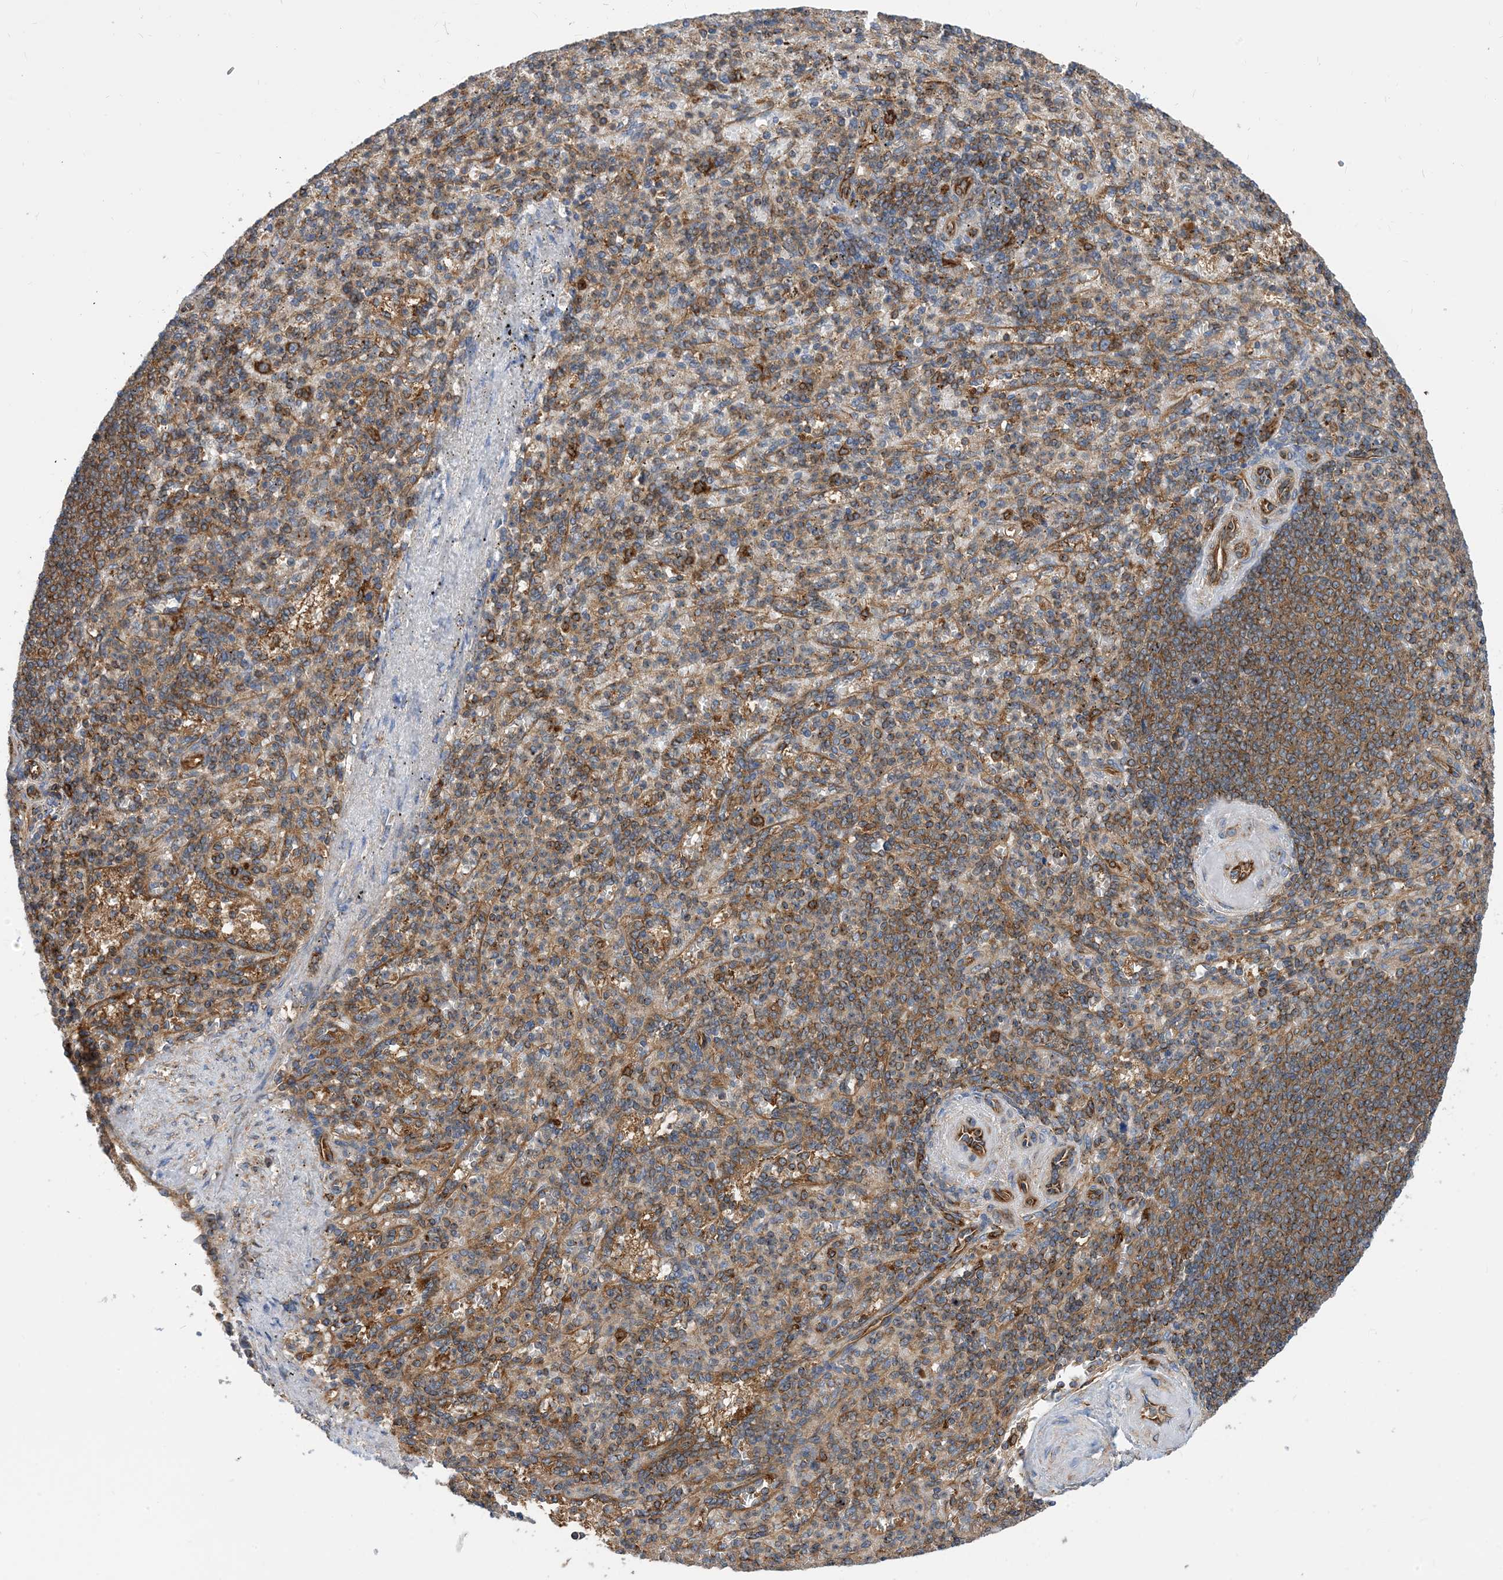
{"staining": {"intensity": "moderate", "quantity": "<25%", "location": "cytoplasmic/membranous"}, "tissue": "spleen", "cell_type": "Cells in red pulp", "image_type": "normal", "snomed": [{"axis": "morphology", "description": "Normal tissue, NOS"}, {"axis": "topography", "description": "Spleen"}], "caption": "A high-resolution photomicrograph shows immunohistochemistry (IHC) staining of benign spleen, which reveals moderate cytoplasmic/membranous positivity in approximately <25% of cells in red pulp.", "gene": "DYNC1LI1", "patient": {"sex": "female", "age": 74}}